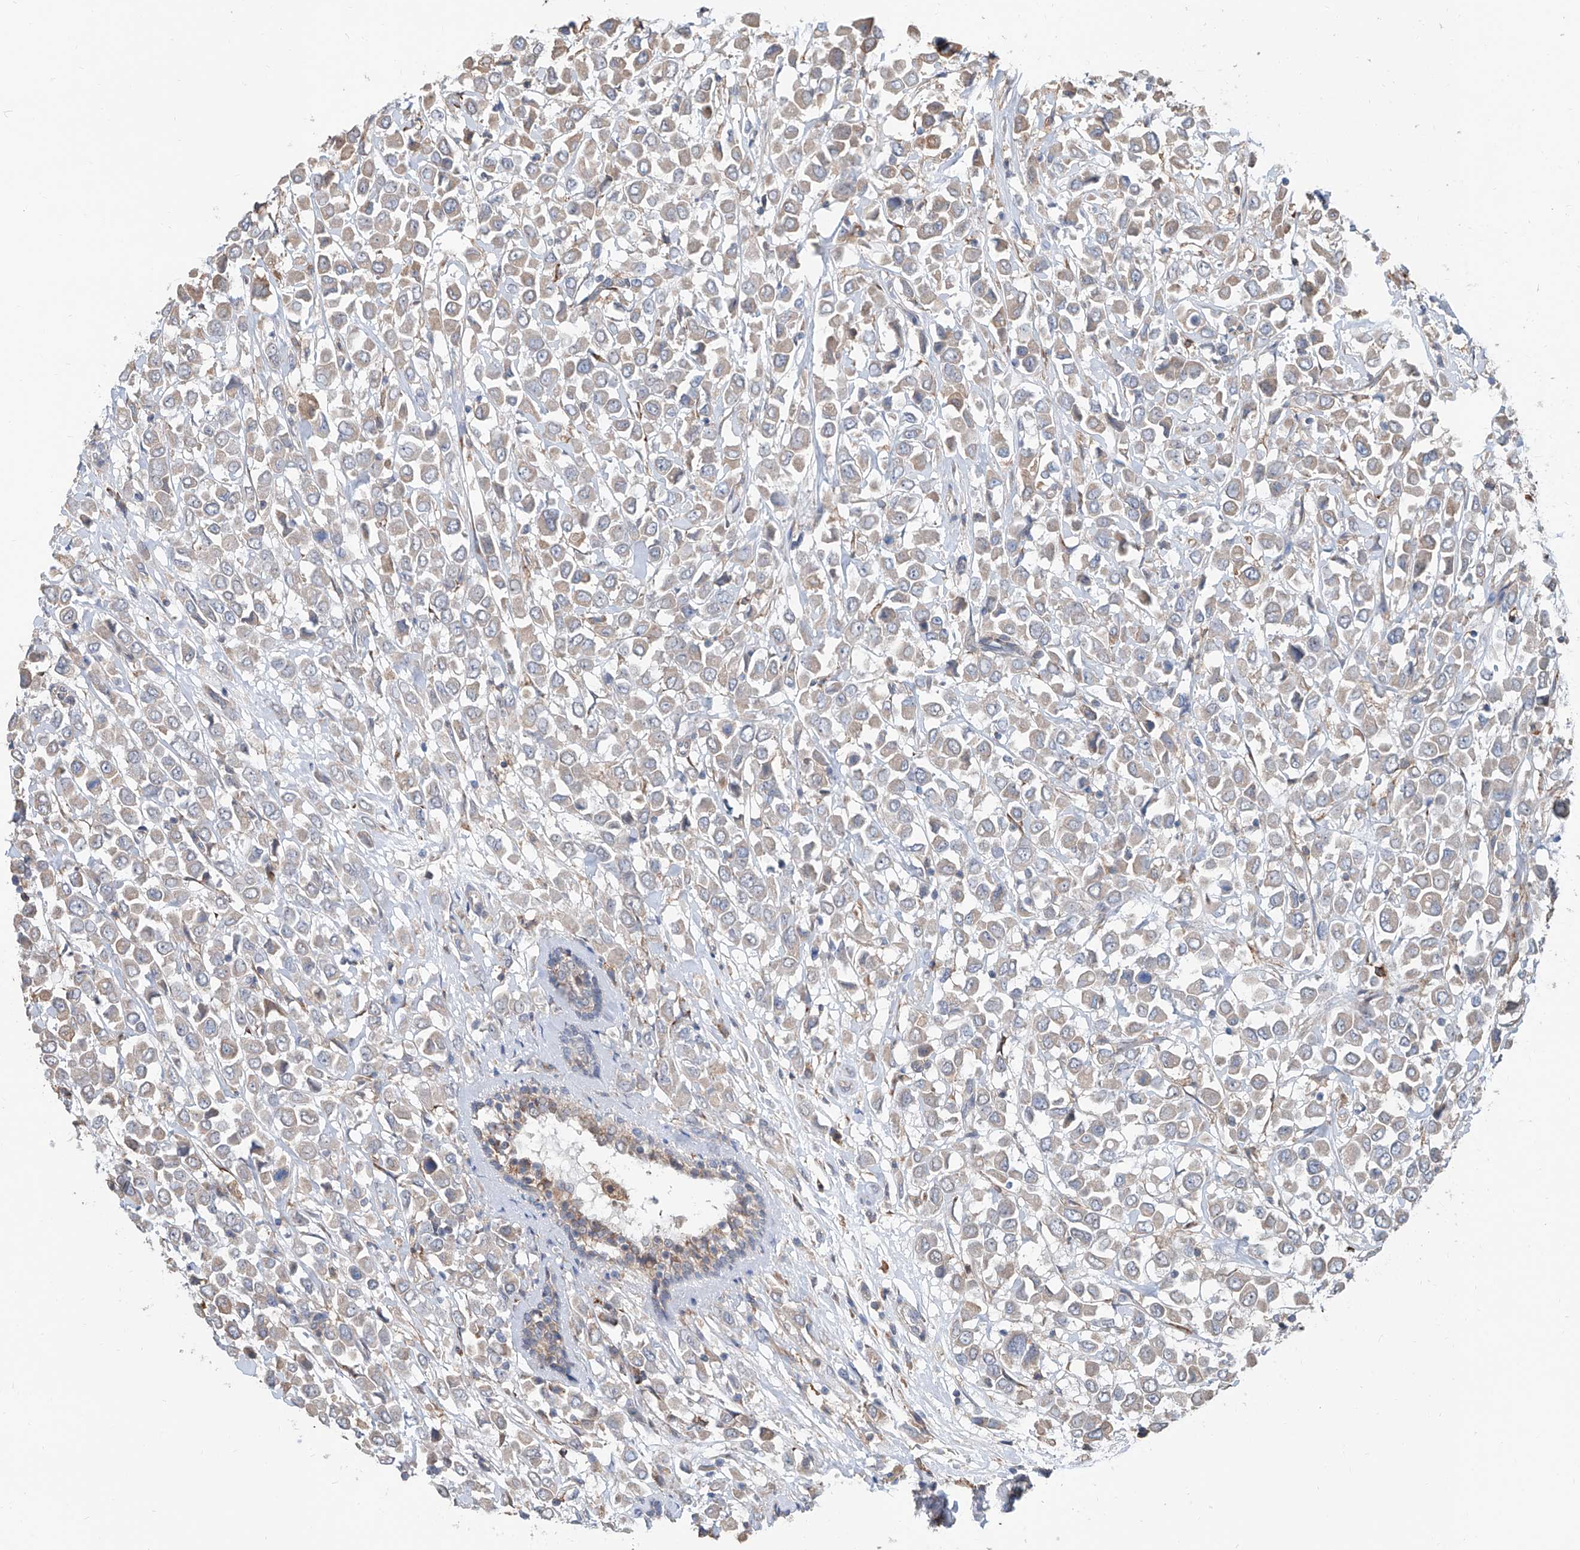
{"staining": {"intensity": "weak", "quantity": "25%-75%", "location": "cytoplasmic/membranous"}, "tissue": "breast cancer", "cell_type": "Tumor cells", "image_type": "cancer", "snomed": [{"axis": "morphology", "description": "Duct carcinoma"}, {"axis": "topography", "description": "Breast"}], "caption": "IHC of infiltrating ductal carcinoma (breast) reveals low levels of weak cytoplasmic/membranous staining in approximately 25%-75% of tumor cells. Nuclei are stained in blue.", "gene": "KCNK10", "patient": {"sex": "female", "age": 61}}